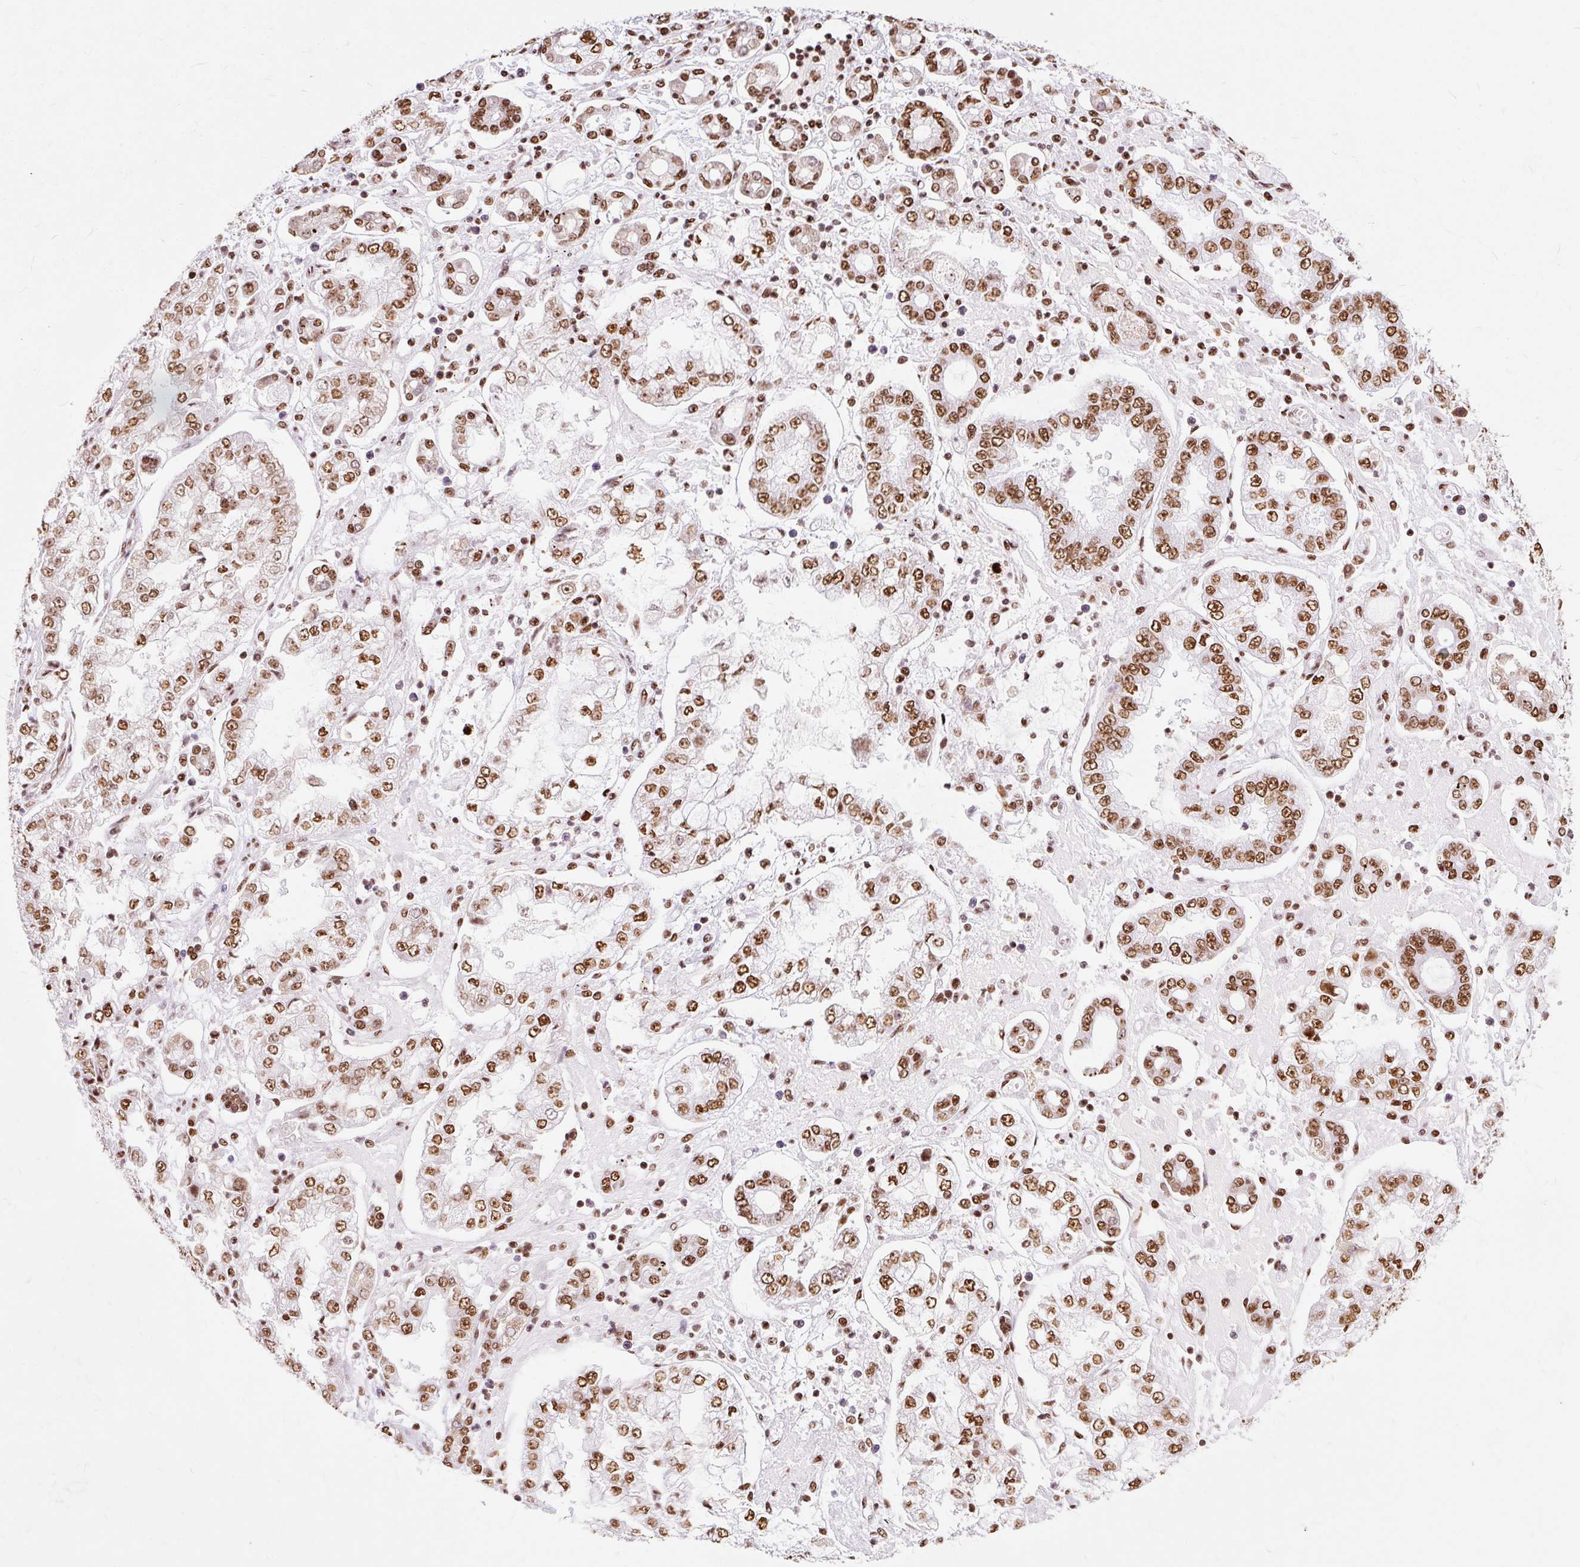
{"staining": {"intensity": "moderate", "quantity": ">75%", "location": "nuclear"}, "tissue": "stomach cancer", "cell_type": "Tumor cells", "image_type": "cancer", "snomed": [{"axis": "morphology", "description": "Adenocarcinoma, NOS"}, {"axis": "topography", "description": "Stomach"}], "caption": "This photomicrograph exhibits immunohistochemistry (IHC) staining of human stomach adenocarcinoma, with medium moderate nuclear positivity in about >75% of tumor cells.", "gene": "XRCC6", "patient": {"sex": "male", "age": 76}}